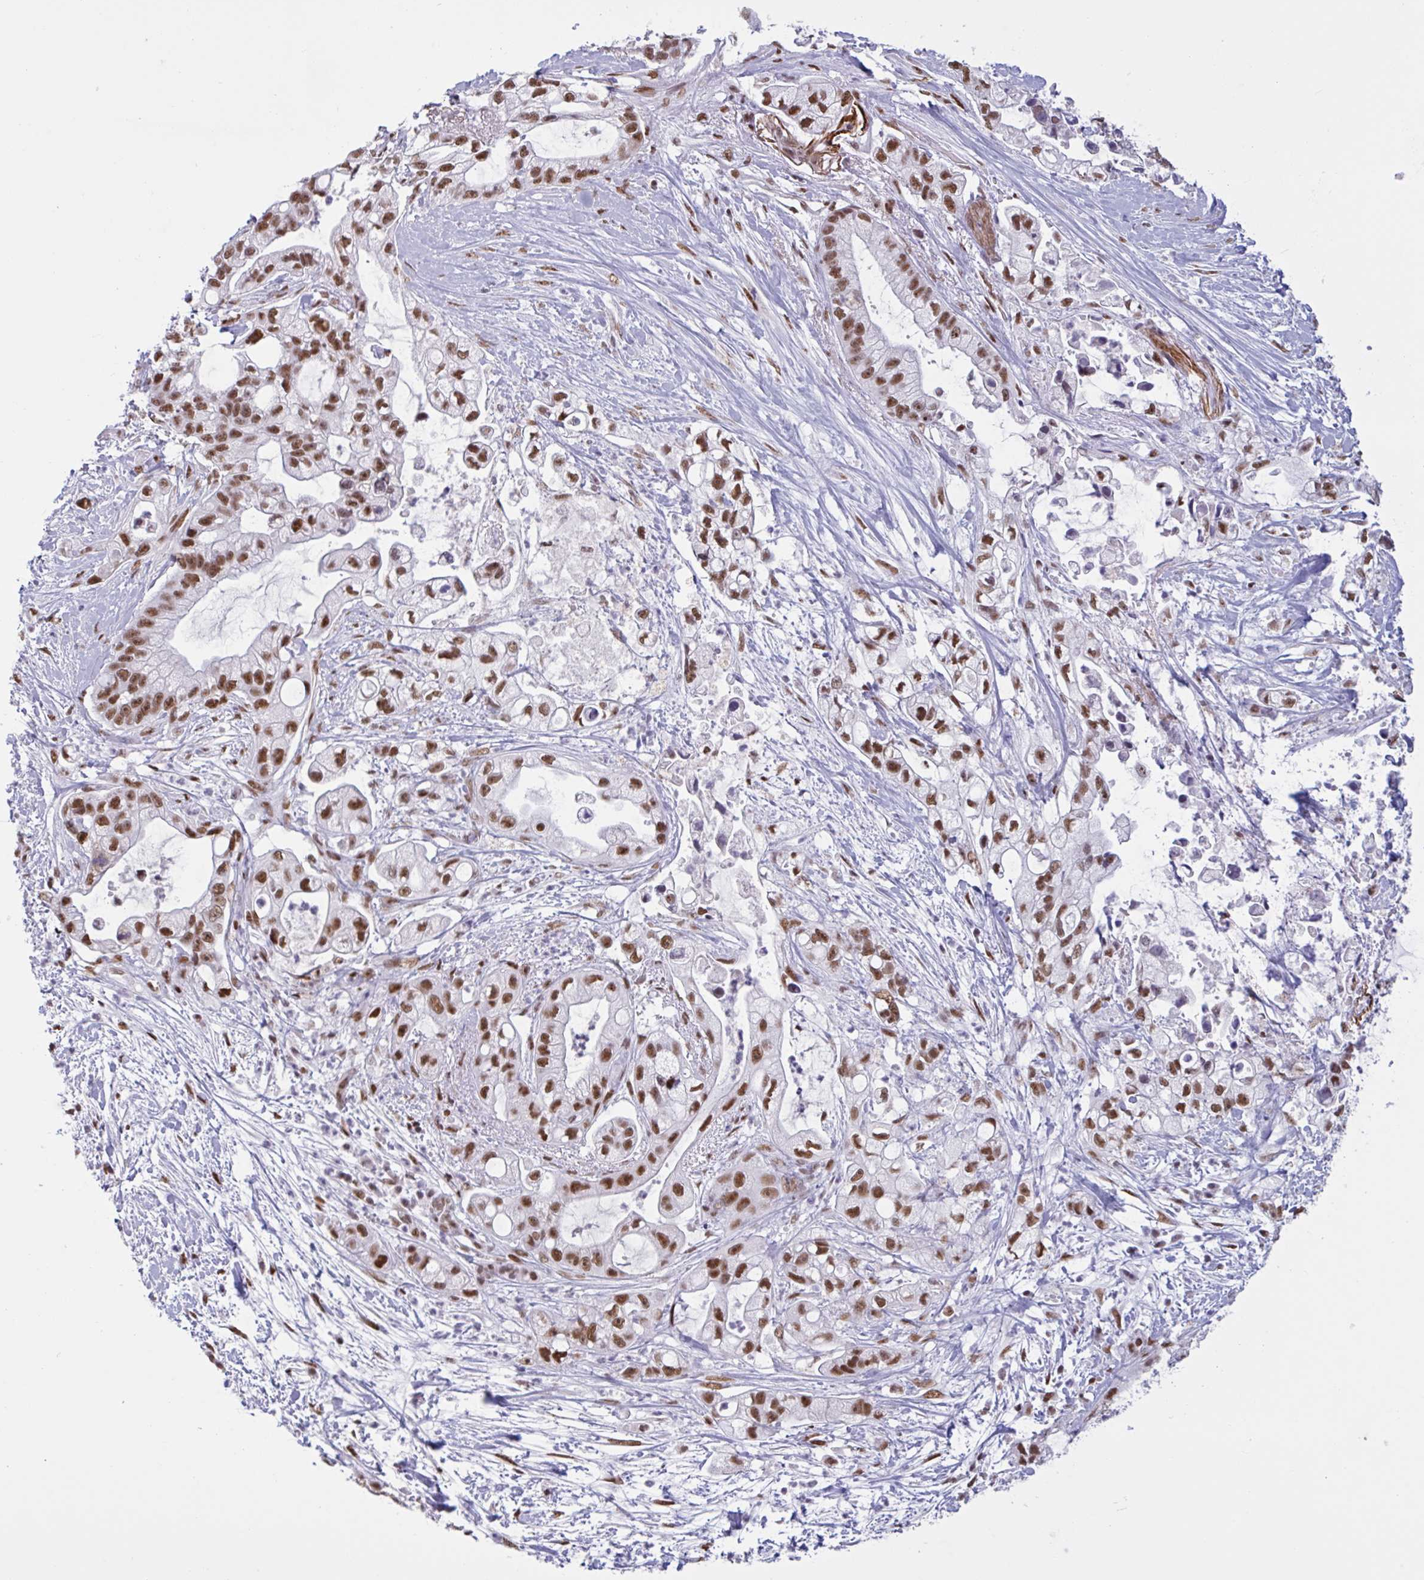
{"staining": {"intensity": "strong", "quantity": ">75%", "location": "nuclear"}, "tissue": "pancreatic cancer", "cell_type": "Tumor cells", "image_type": "cancer", "snomed": [{"axis": "morphology", "description": "Adenocarcinoma, NOS"}, {"axis": "topography", "description": "Pancreas"}], "caption": "Tumor cells exhibit high levels of strong nuclear staining in approximately >75% of cells in human adenocarcinoma (pancreatic).", "gene": "CBFA2T2", "patient": {"sex": "female", "age": 69}}